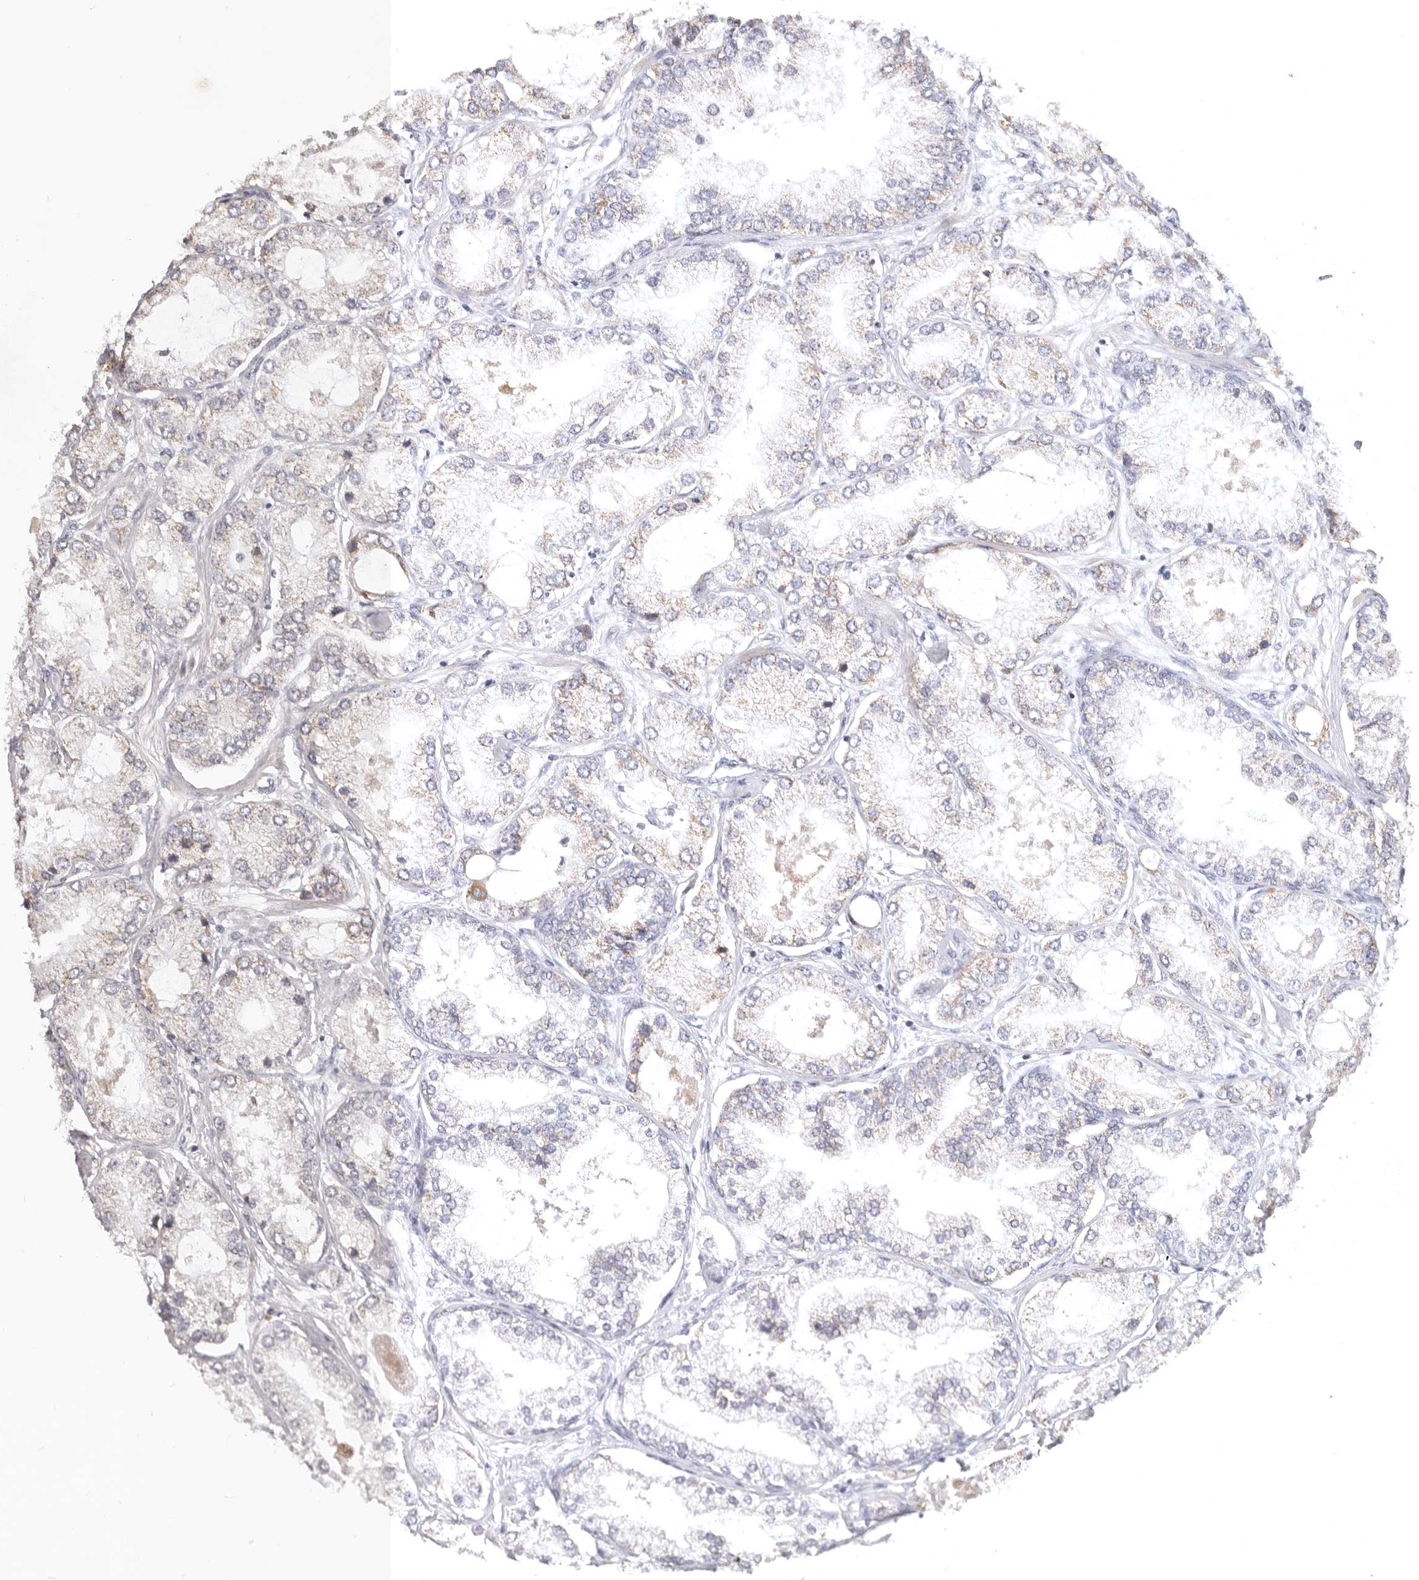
{"staining": {"intensity": "weak", "quantity": "25%-75%", "location": "cytoplasmic/membranous"}, "tissue": "prostate cancer", "cell_type": "Tumor cells", "image_type": "cancer", "snomed": [{"axis": "morphology", "description": "Adenocarcinoma, Low grade"}, {"axis": "topography", "description": "Prostate"}], "caption": "Protein staining displays weak cytoplasmic/membranous positivity in approximately 25%-75% of tumor cells in prostate low-grade adenocarcinoma.", "gene": "TFB2M", "patient": {"sex": "male", "age": 62}}